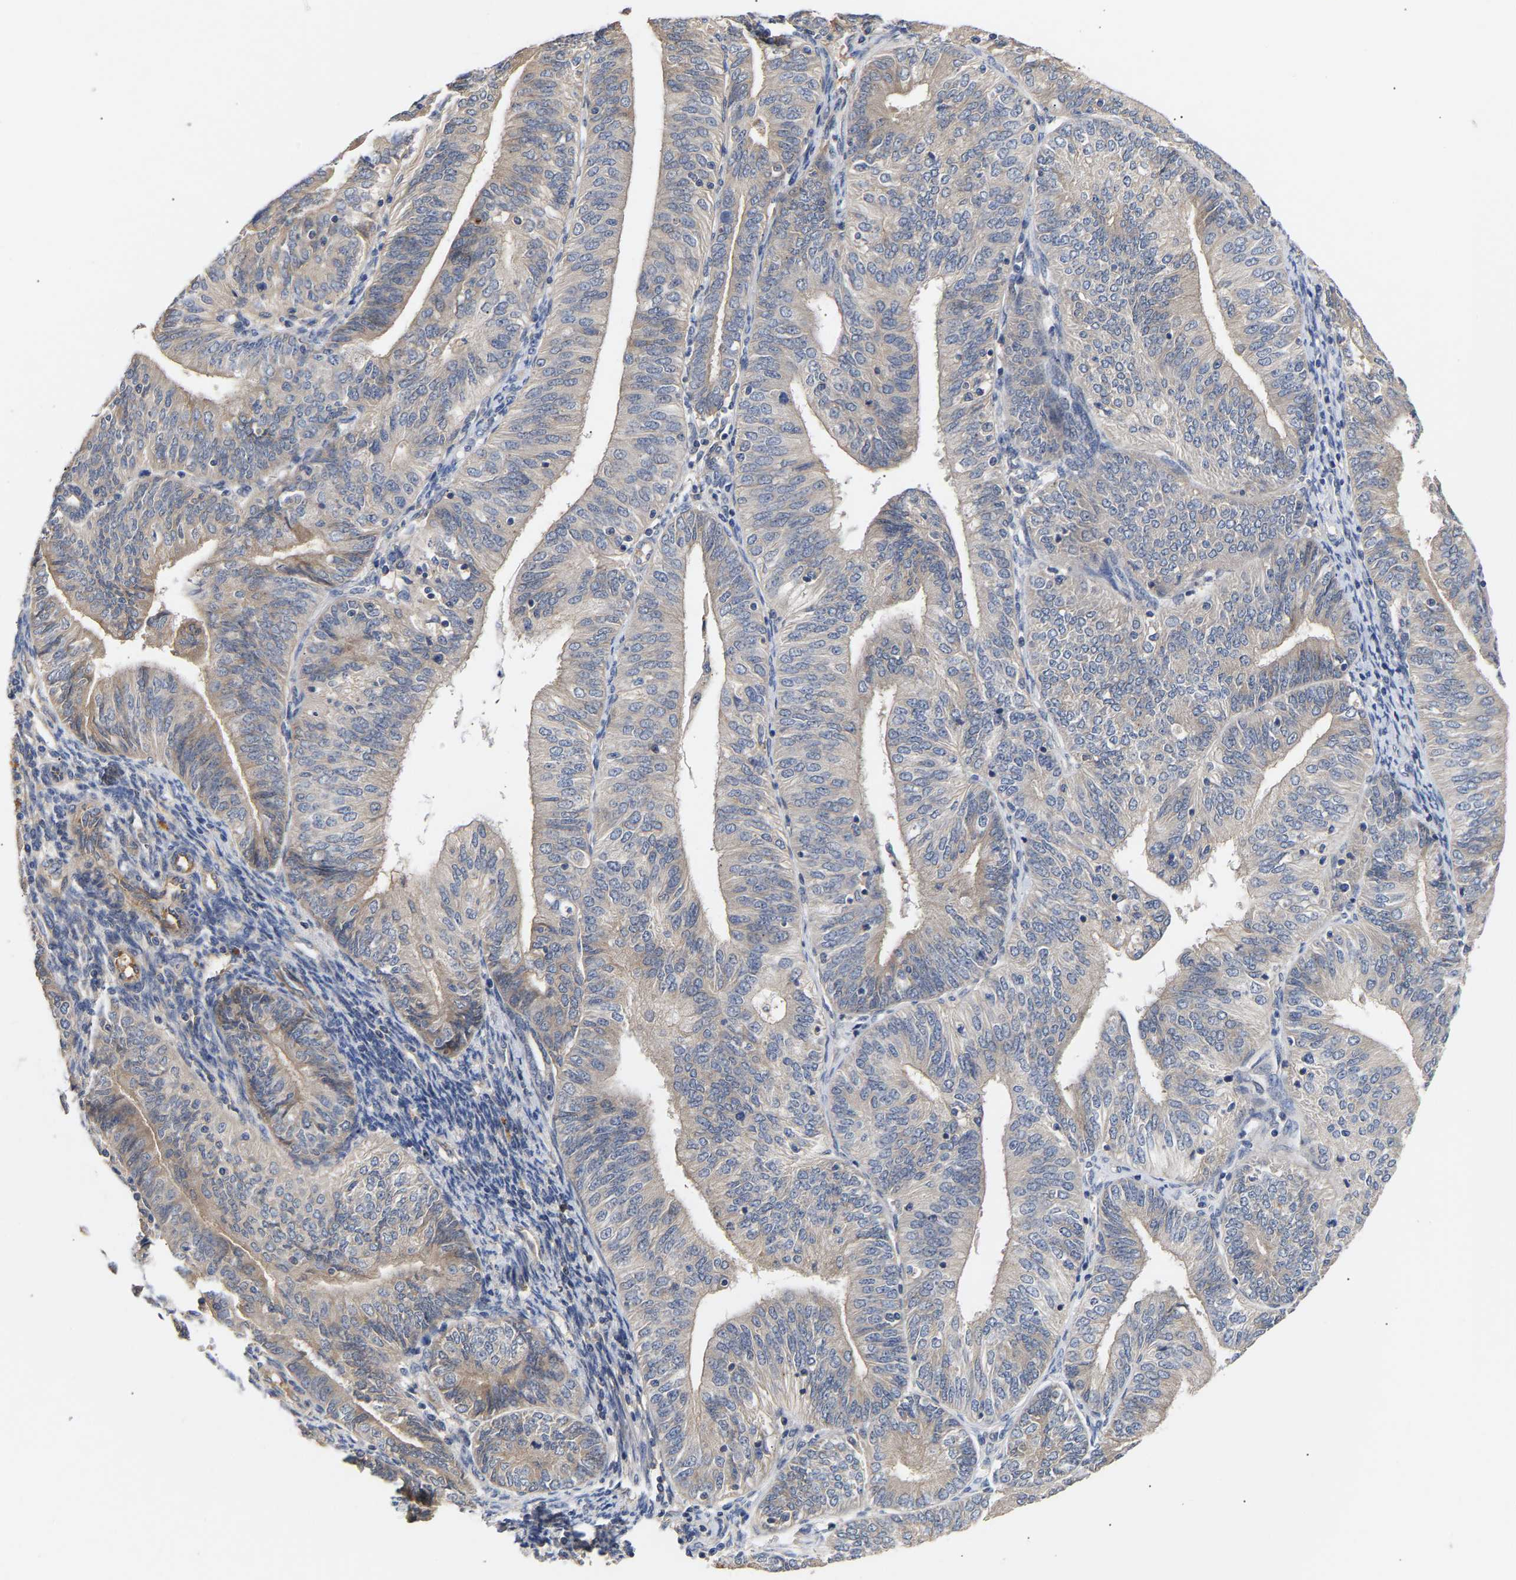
{"staining": {"intensity": "weak", "quantity": "<25%", "location": "cytoplasmic/membranous"}, "tissue": "endometrial cancer", "cell_type": "Tumor cells", "image_type": "cancer", "snomed": [{"axis": "morphology", "description": "Adenocarcinoma, NOS"}, {"axis": "topography", "description": "Endometrium"}], "caption": "Endometrial cancer stained for a protein using IHC shows no expression tumor cells.", "gene": "KASH5", "patient": {"sex": "female", "age": 58}}